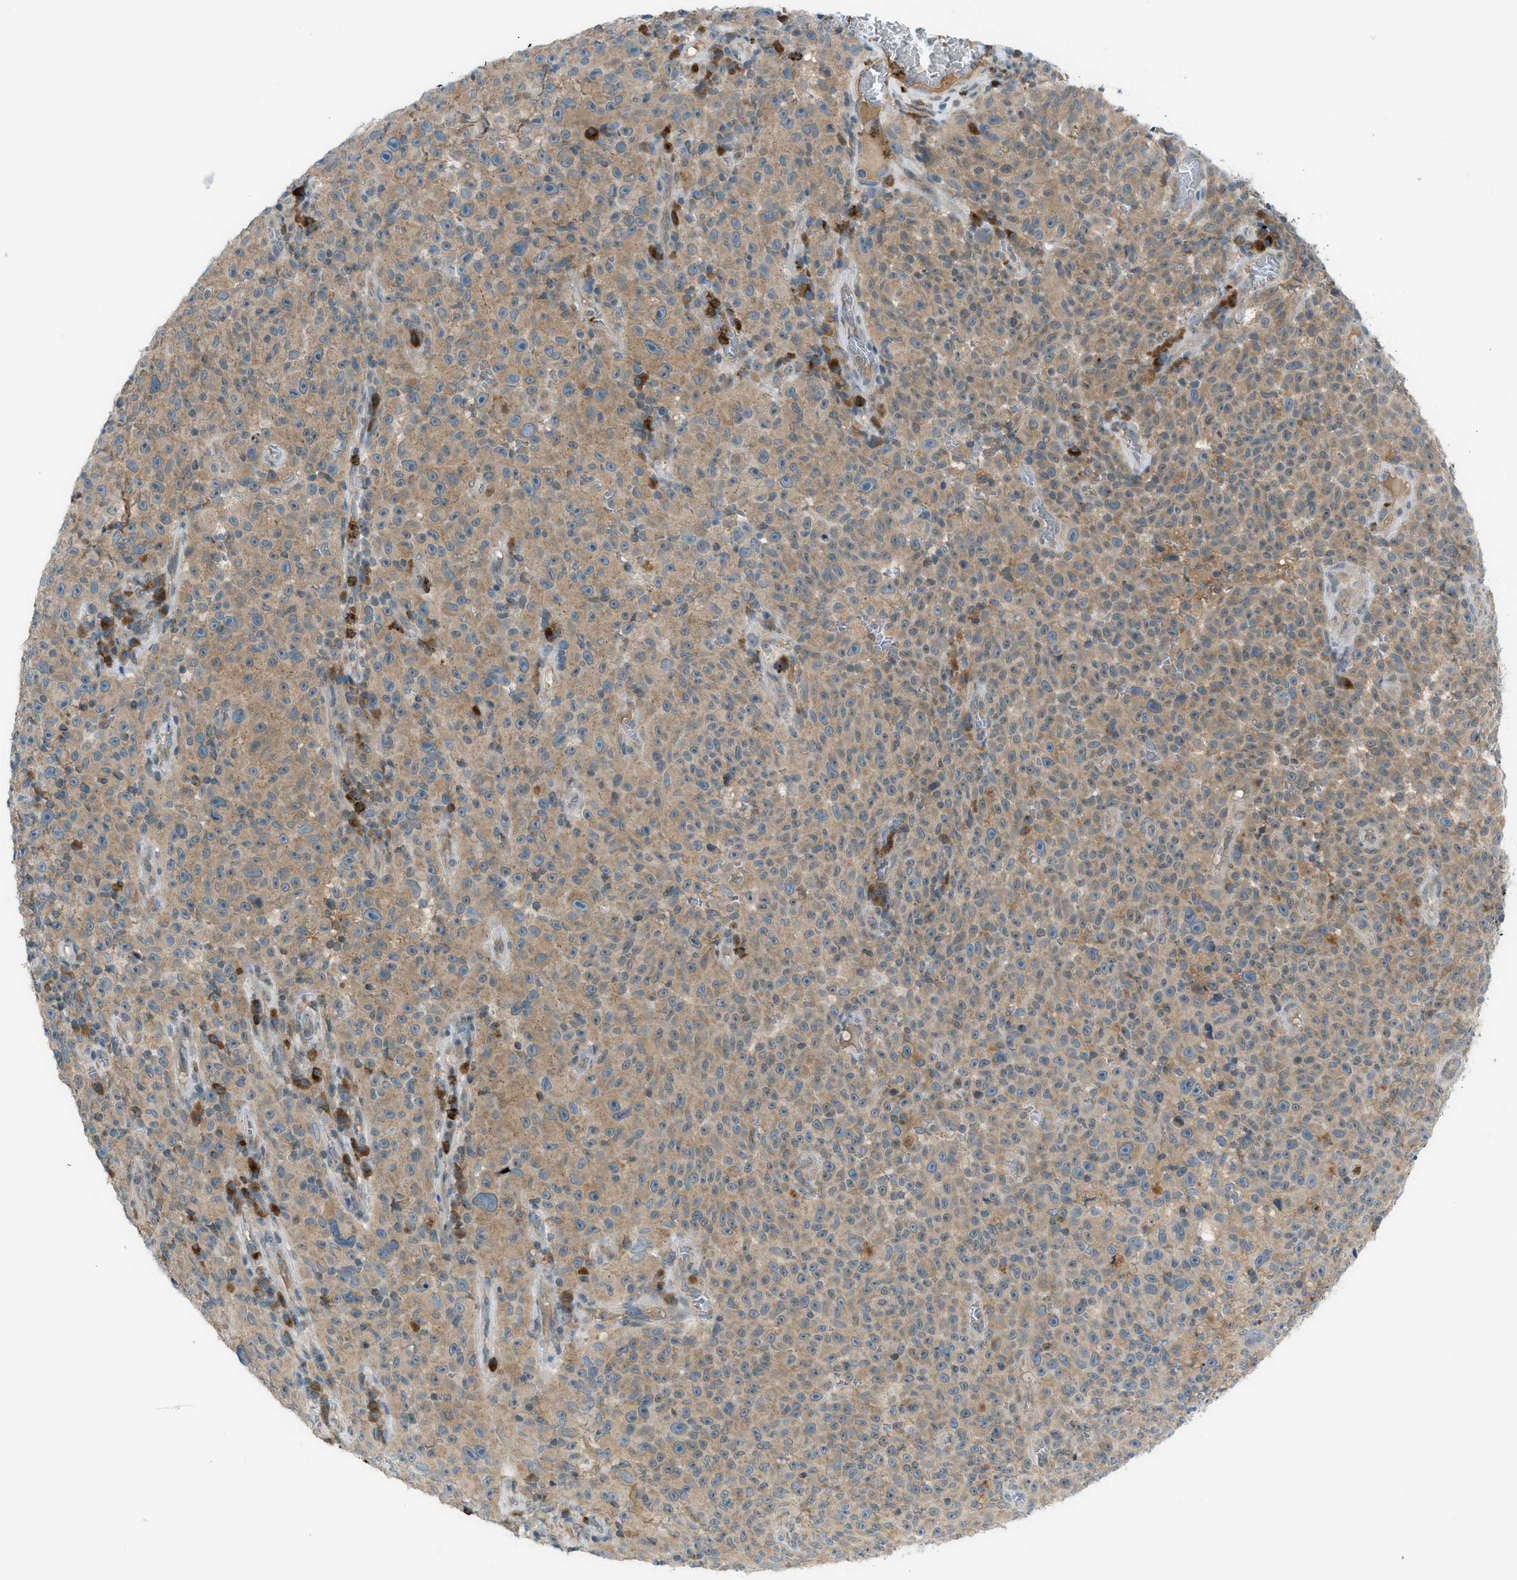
{"staining": {"intensity": "weak", "quantity": ">75%", "location": "cytoplasmic/membranous"}, "tissue": "melanoma", "cell_type": "Tumor cells", "image_type": "cancer", "snomed": [{"axis": "morphology", "description": "Malignant melanoma, NOS"}, {"axis": "topography", "description": "Skin"}], "caption": "Tumor cells reveal weak cytoplasmic/membranous positivity in approximately >75% of cells in malignant melanoma. (Stains: DAB (3,3'-diaminobenzidine) in brown, nuclei in blue, Microscopy: brightfield microscopy at high magnification).", "gene": "DYRK1A", "patient": {"sex": "female", "age": 82}}